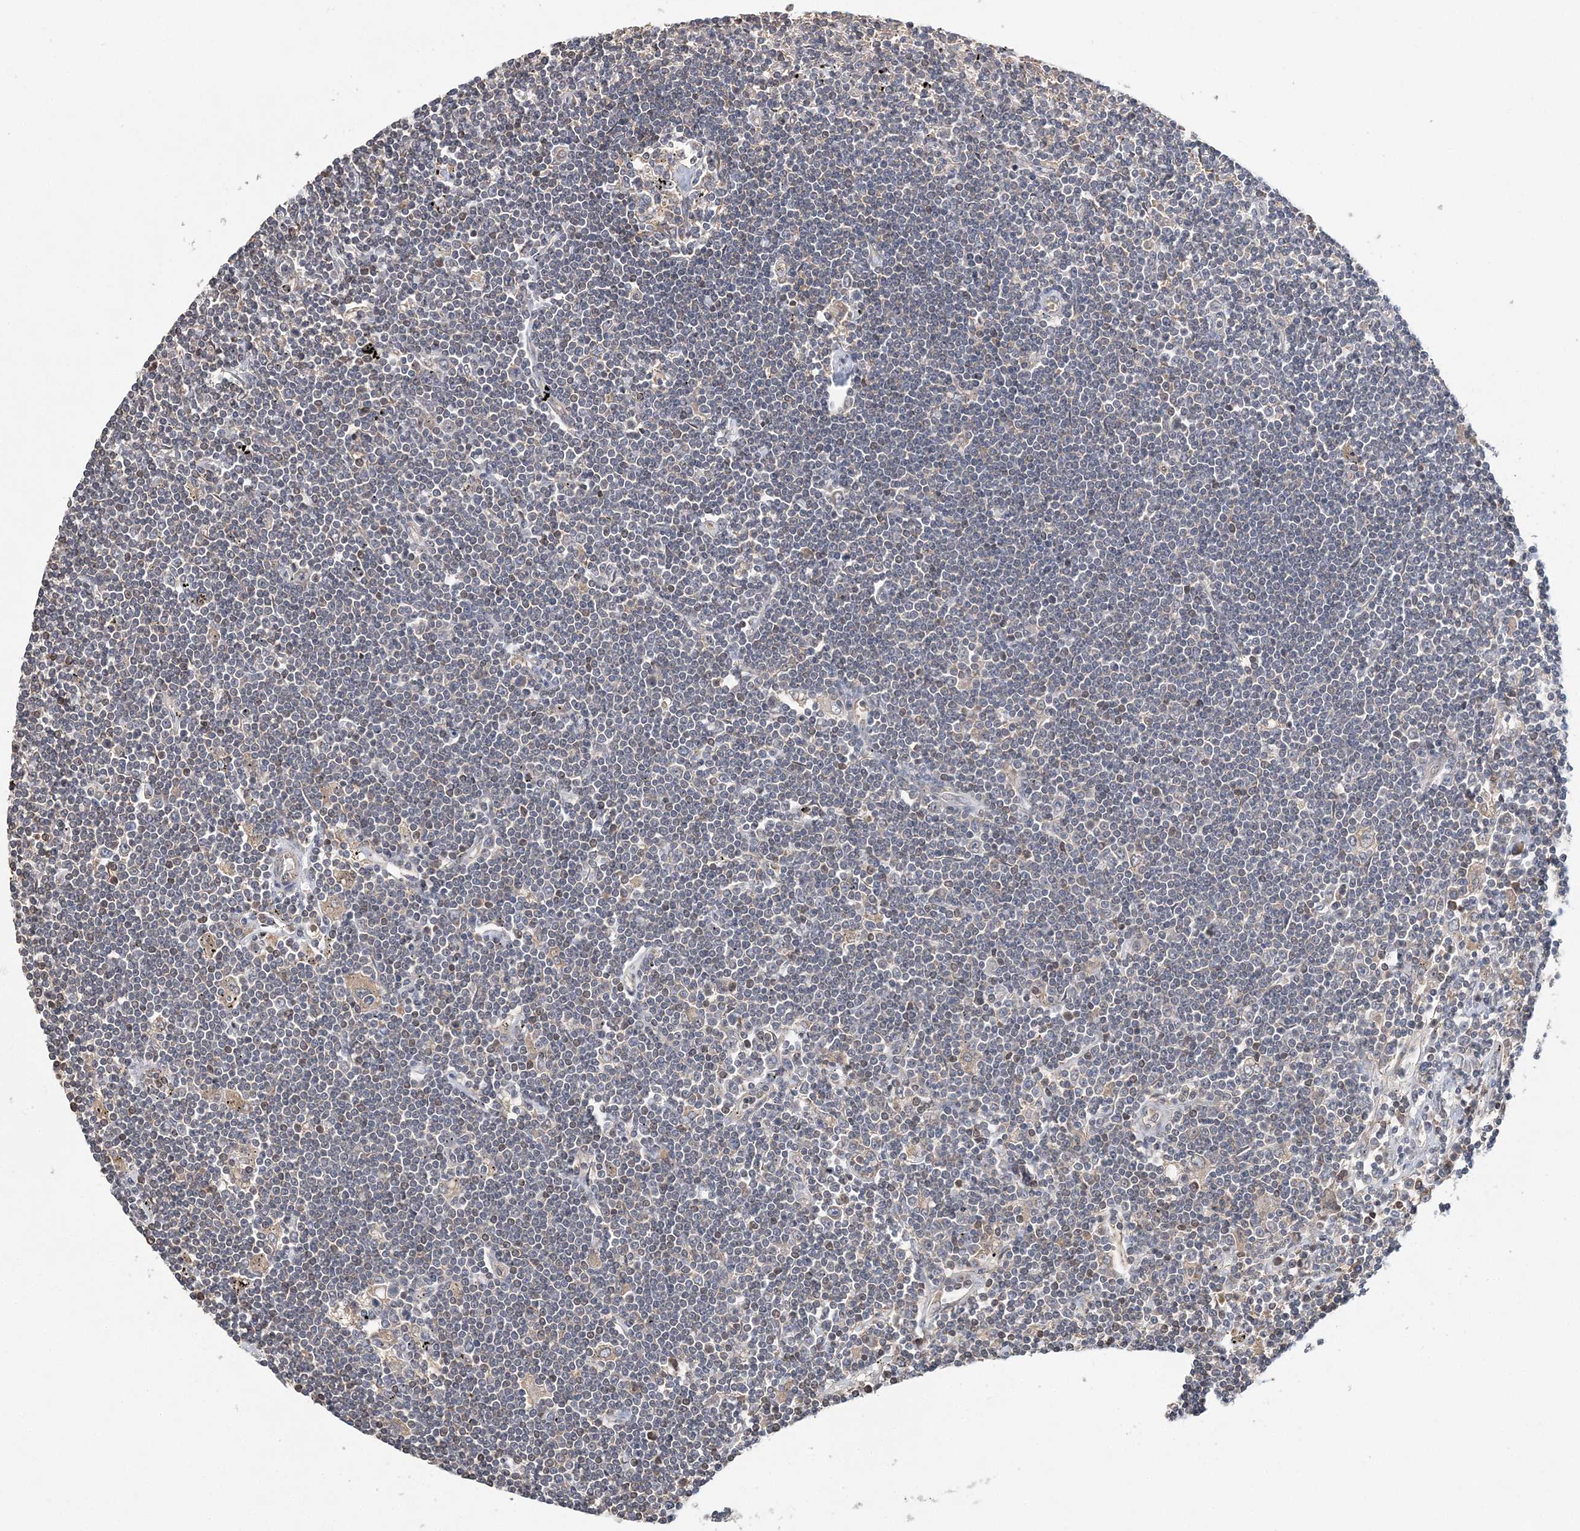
{"staining": {"intensity": "negative", "quantity": "none", "location": "none"}, "tissue": "lymphoma", "cell_type": "Tumor cells", "image_type": "cancer", "snomed": [{"axis": "morphology", "description": "Malignant lymphoma, non-Hodgkin's type, Low grade"}, {"axis": "topography", "description": "Spleen"}], "caption": "A high-resolution photomicrograph shows immunohistochemistry (IHC) staining of malignant lymphoma, non-Hodgkin's type (low-grade), which demonstrates no significant positivity in tumor cells. (Brightfield microscopy of DAB (3,3'-diaminobenzidine) immunohistochemistry (IHC) at high magnification).", "gene": "SYCP3", "patient": {"sex": "male", "age": 76}}